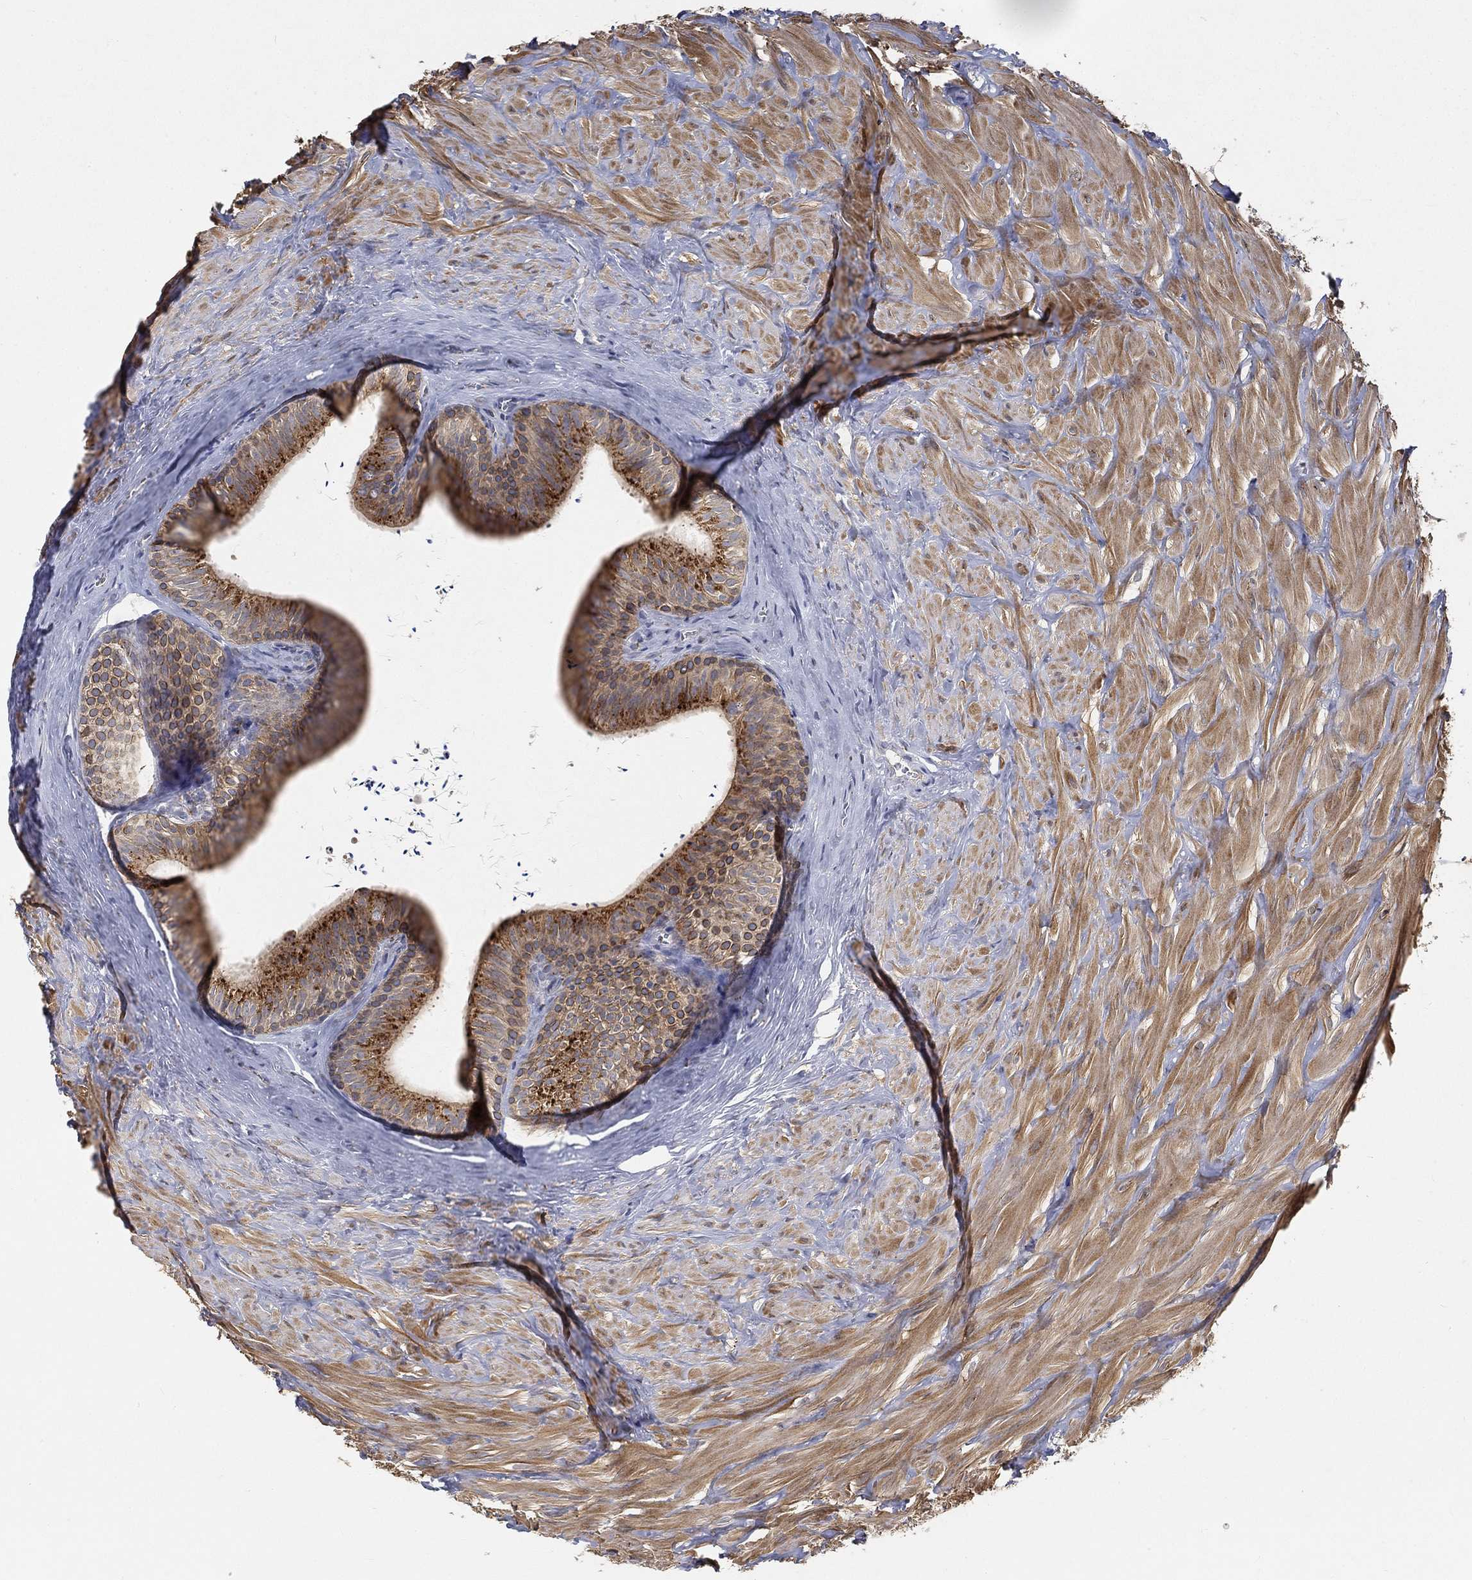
{"staining": {"intensity": "strong", "quantity": "25%-75%", "location": "cytoplasmic/membranous"}, "tissue": "epididymis", "cell_type": "Glandular cells", "image_type": "normal", "snomed": [{"axis": "morphology", "description": "Normal tissue, NOS"}, {"axis": "topography", "description": "Epididymis"}], "caption": "A brown stain highlights strong cytoplasmic/membranous expression of a protein in glandular cells of unremarkable epididymis.", "gene": "CTSL", "patient": {"sex": "male", "age": 32}}